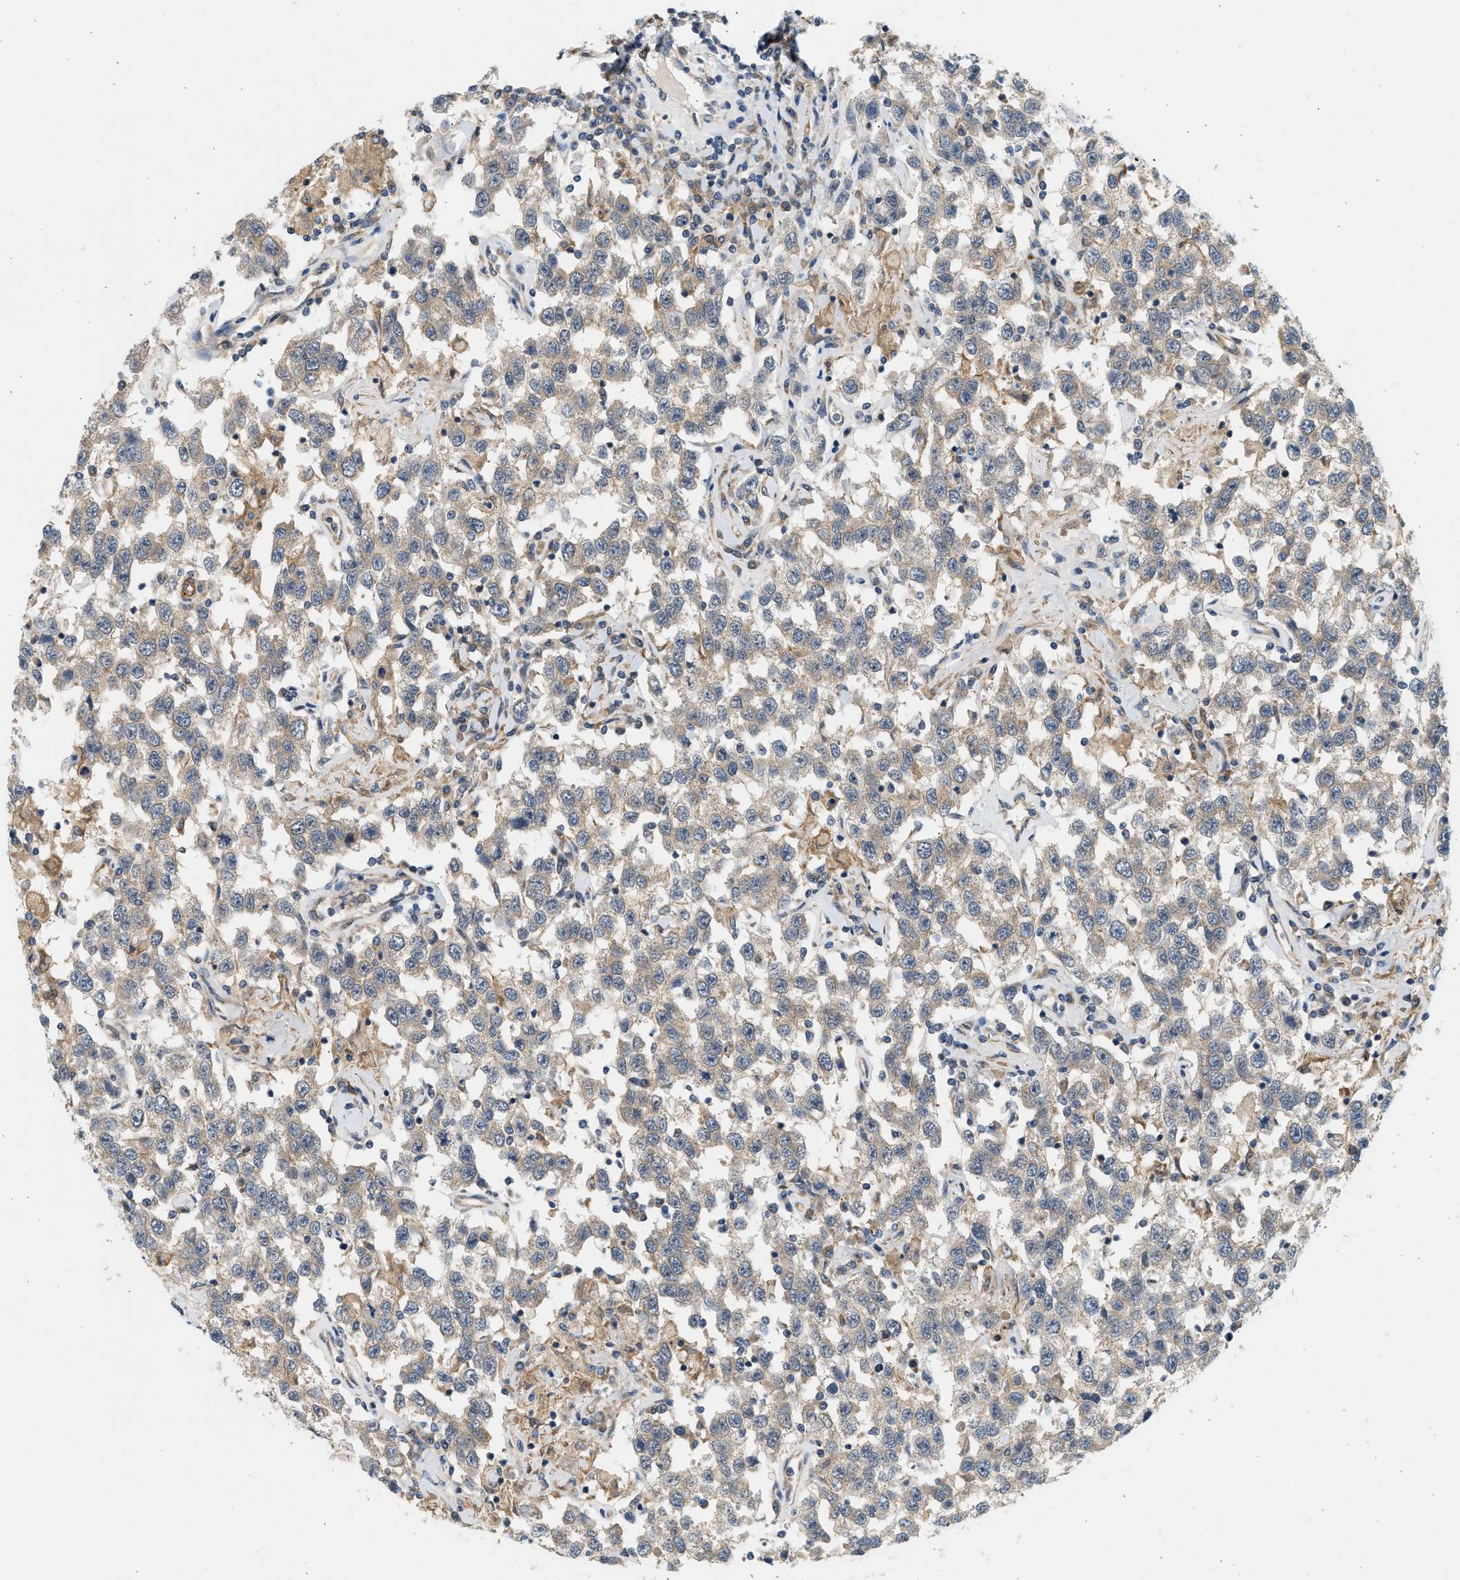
{"staining": {"intensity": "weak", "quantity": "25%-75%", "location": "cytoplasmic/membranous"}, "tissue": "testis cancer", "cell_type": "Tumor cells", "image_type": "cancer", "snomed": [{"axis": "morphology", "description": "Seminoma, NOS"}, {"axis": "topography", "description": "Testis"}], "caption": "A low amount of weak cytoplasmic/membranous expression is appreciated in approximately 25%-75% of tumor cells in testis seminoma tissue.", "gene": "KDELR2", "patient": {"sex": "male", "age": 41}}